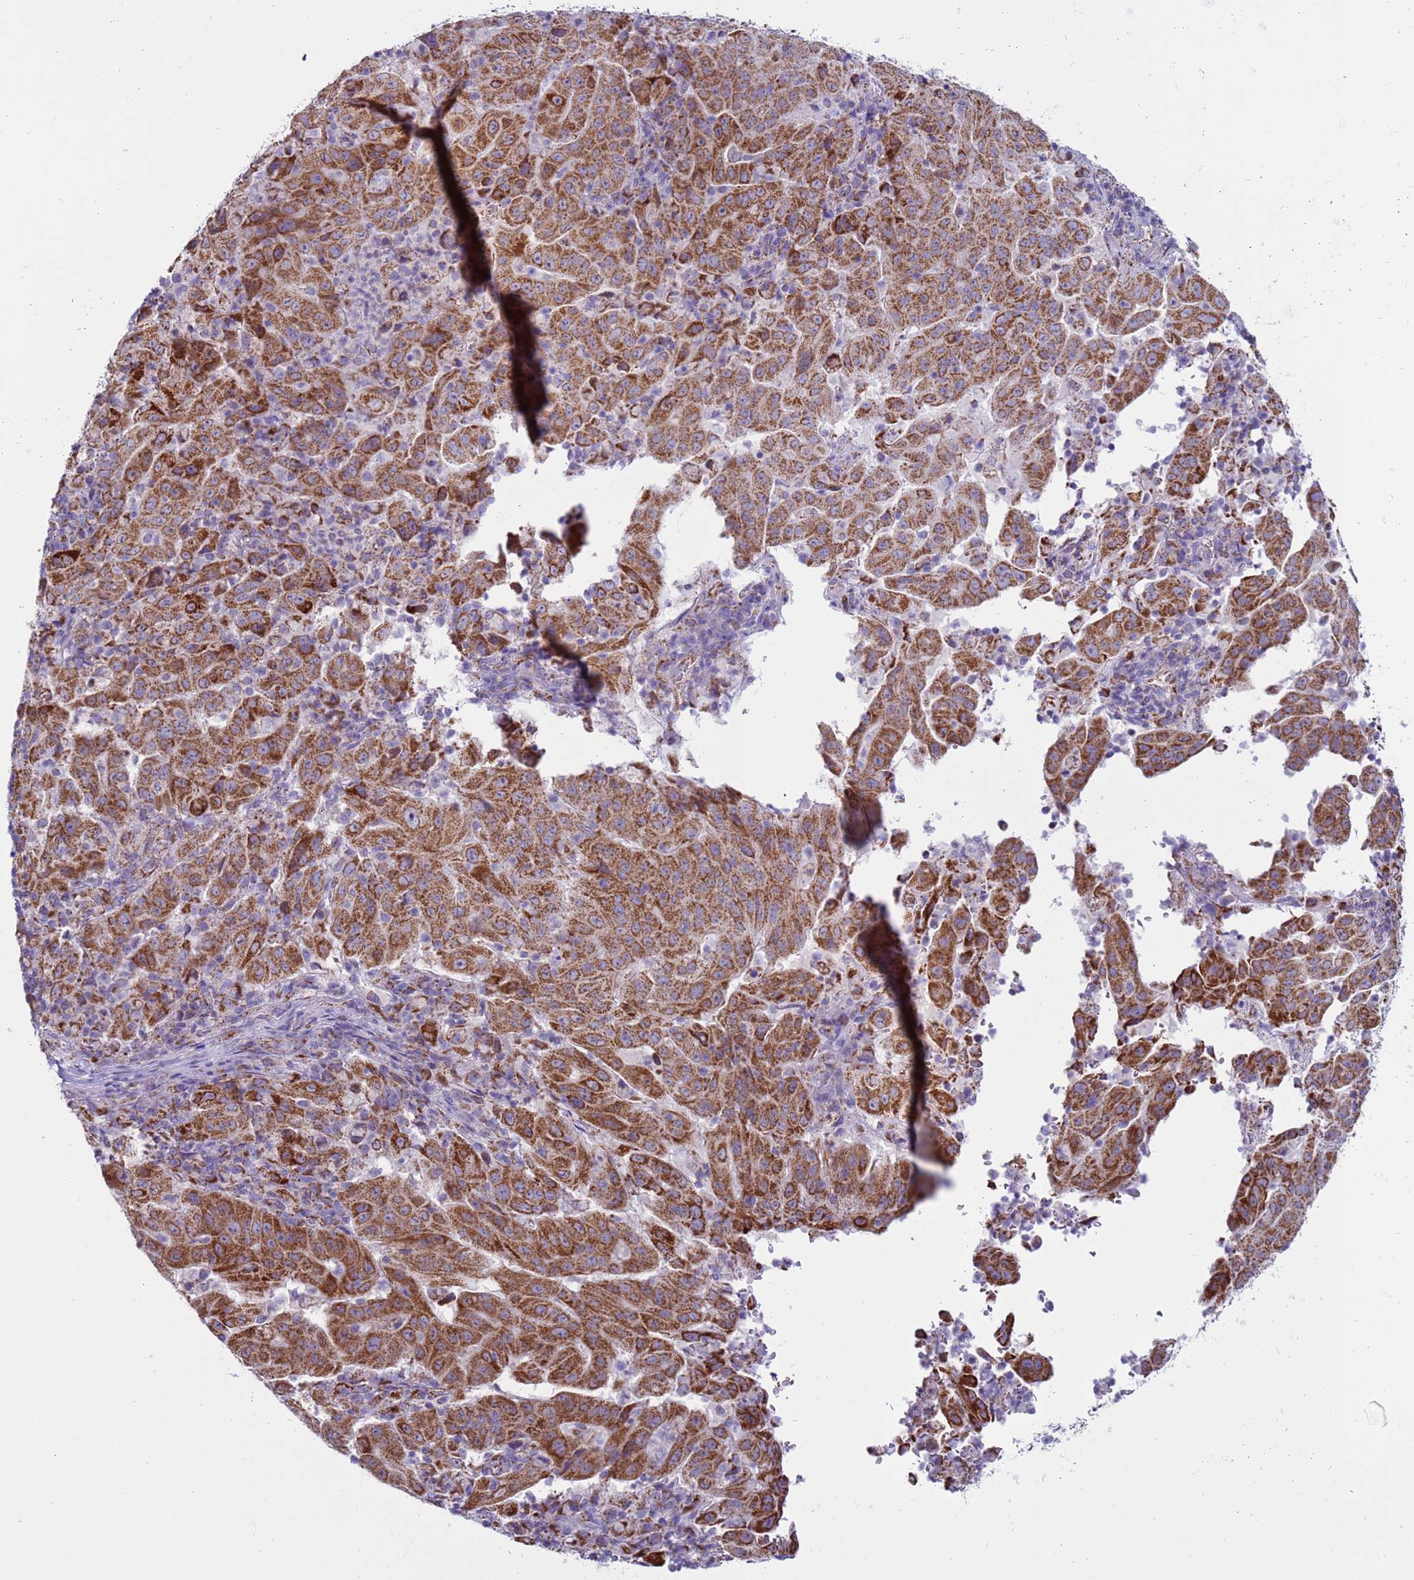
{"staining": {"intensity": "moderate", "quantity": ">75%", "location": "cytoplasmic/membranous"}, "tissue": "pancreatic cancer", "cell_type": "Tumor cells", "image_type": "cancer", "snomed": [{"axis": "morphology", "description": "Adenocarcinoma, NOS"}, {"axis": "topography", "description": "Pancreas"}], "caption": "Immunohistochemical staining of human pancreatic adenocarcinoma demonstrates medium levels of moderate cytoplasmic/membranous protein positivity in about >75% of tumor cells. (IHC, brightfield microscopy, high magnification).", "gene": "NCALD", "patient": {"sex": "male", "age": 63}}